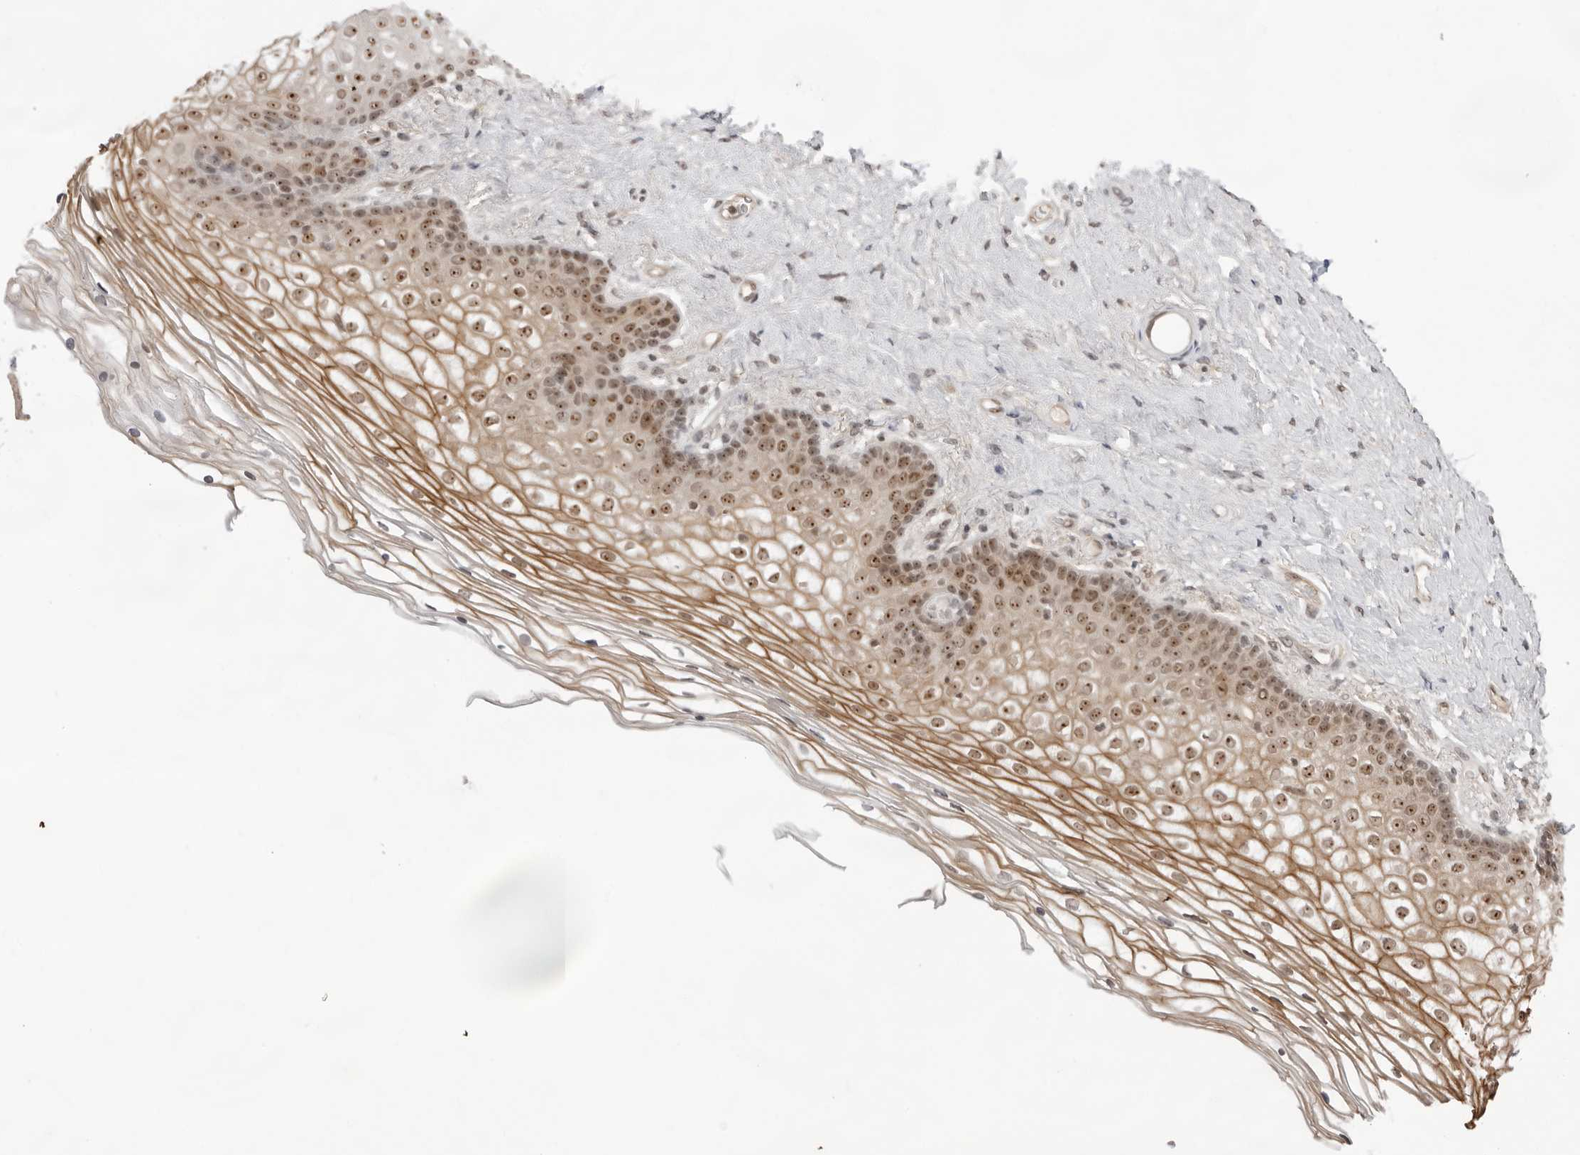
{"staining": {"intensity": "moderate", "quantity": ">75%", "location": "cytoplasmic/membranous,nuclear"}, "tissue": "vagina", "cell_type": "Squamous epithelial cells", "image_type": "normal", "snomed": [{"axis": "morphology", "description": "Normal tissue, NOS"}, {"axis": "topography", "description": "Vagina"}], "caption": "Vagina stained with DAB IHC demonstrates medium levels of moderate cytoplasmic/membranous,nuclear expression in approximately >75% of squamous epithelial cells. Immunohistochemistry (ihc) stains the protein in brown and the nuclei are stained blue.", "gene": "EXOSC10", "patient": {"sex": "female", "age": 60}}